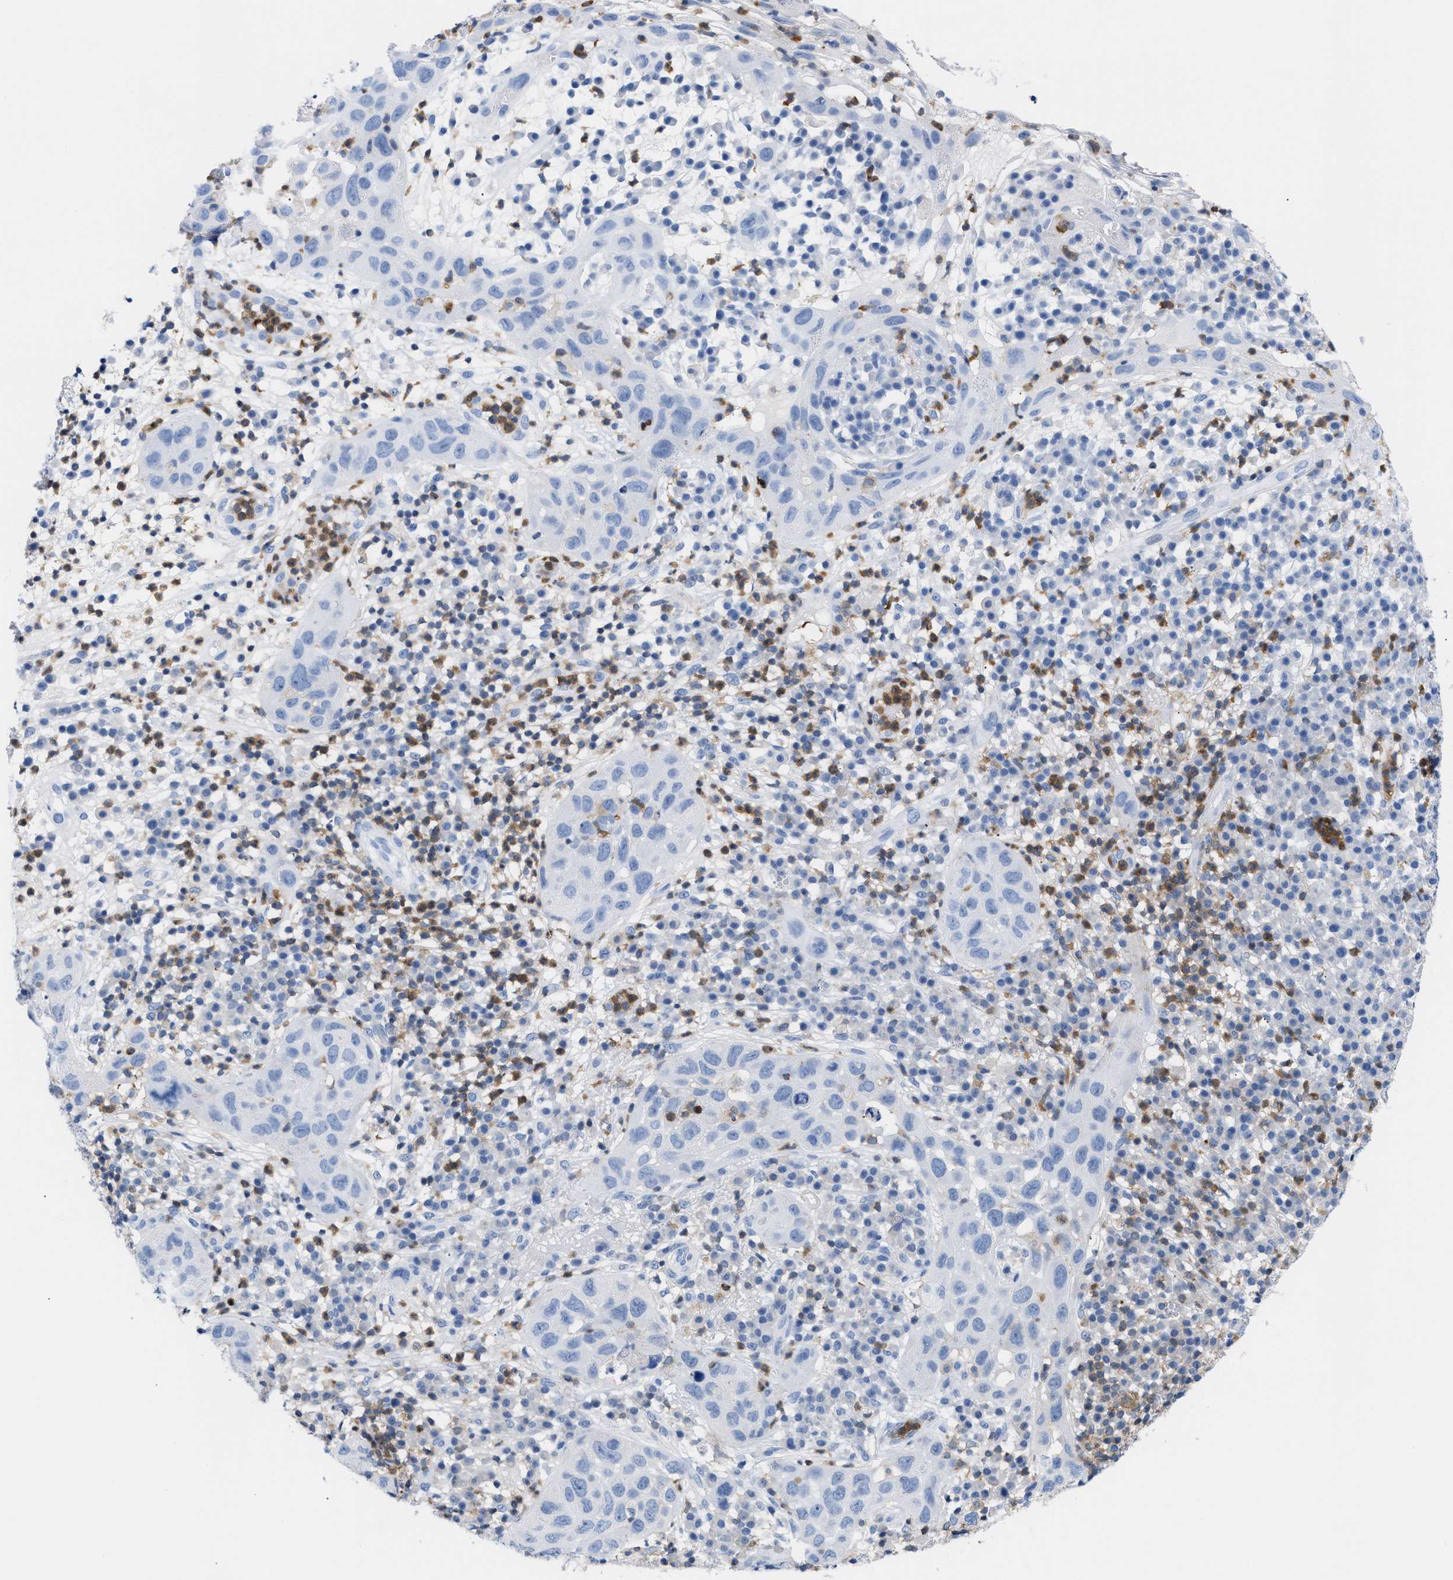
{"staining": {"intensity": "negative", "quantity": "none", "location": "none"}, "tissue": "skin cancer", "cell_type": "Tumor cells", "image_type": "cancer", "snomed": [{"axis": "morphology", "description": "Squamous cell carcinoma in situ, NOS"}, {"axis": "morphology", "description": "Squamous cell carcinoma, NOS"}, {"axis": "topography", "description": "Skin"}], "caption": "Squamous cell carcinoma in situ (skin) was stained to show a protein in brown. There is no significant expression in tumor cells. Nuclei are stained in blue.", "gene": "LCP1", "patient": {"sex": "male", "age": 93}}